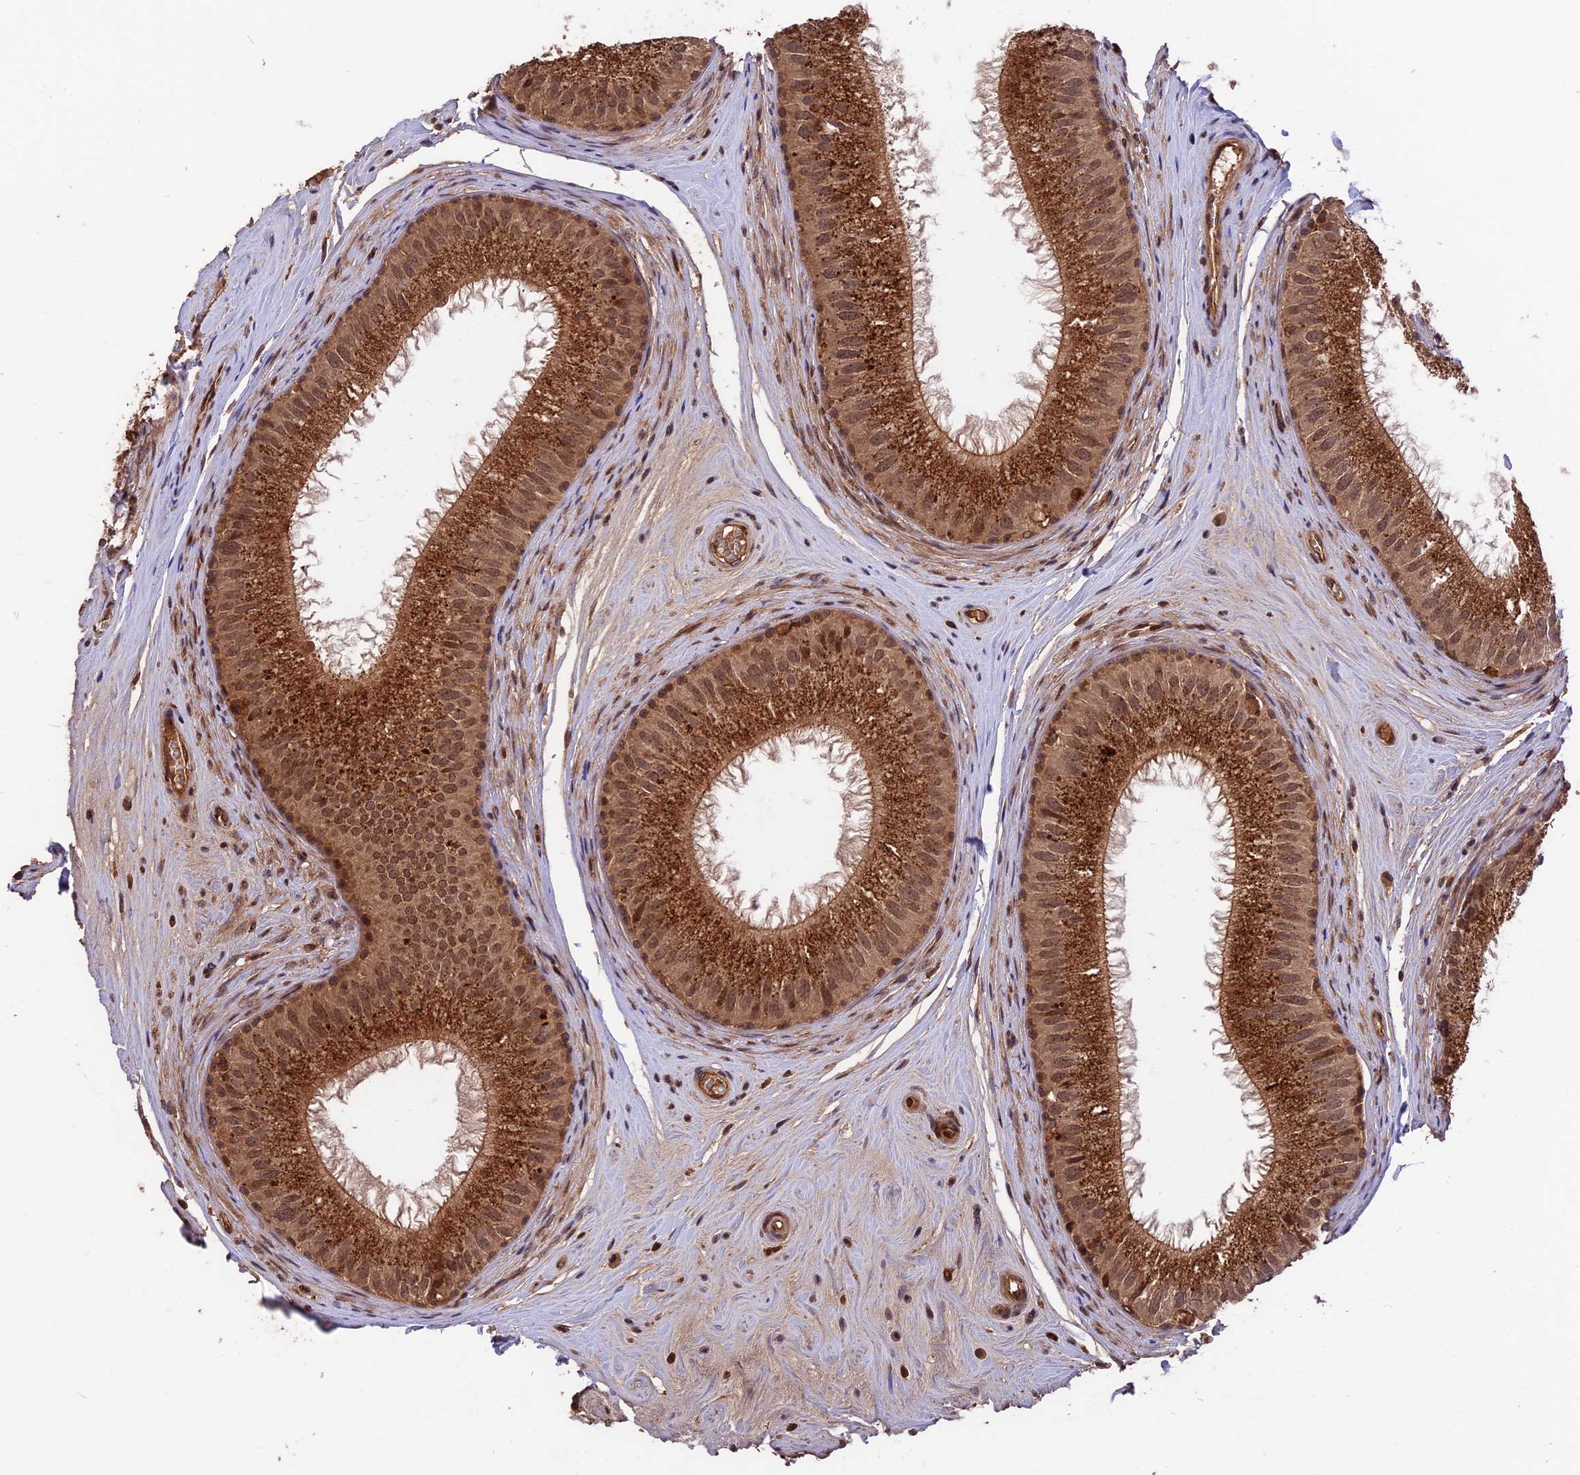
{"staining": {"intensity": "strong", "quantity": ">75%", "location": "cytoplasmic/membranous,nuclear"}, "tissue": "epididymis", "cell_type": "Glandular cells", "image_type": "normal", "snomed": [{"axis": "morphology", "description": "Normal tissue, NOS"}, {"axis": "topography", "description": "Epididymis"}], "caption": "Immunohistochemistry (IHC) (DAB) staining of normal epididymis shows strong cytoplasmic/membranous,nuclear protein positivity in about >75% of glandular cells.", "gene": "ESCO1", "patient": {"sex": "male", "age": 33}}